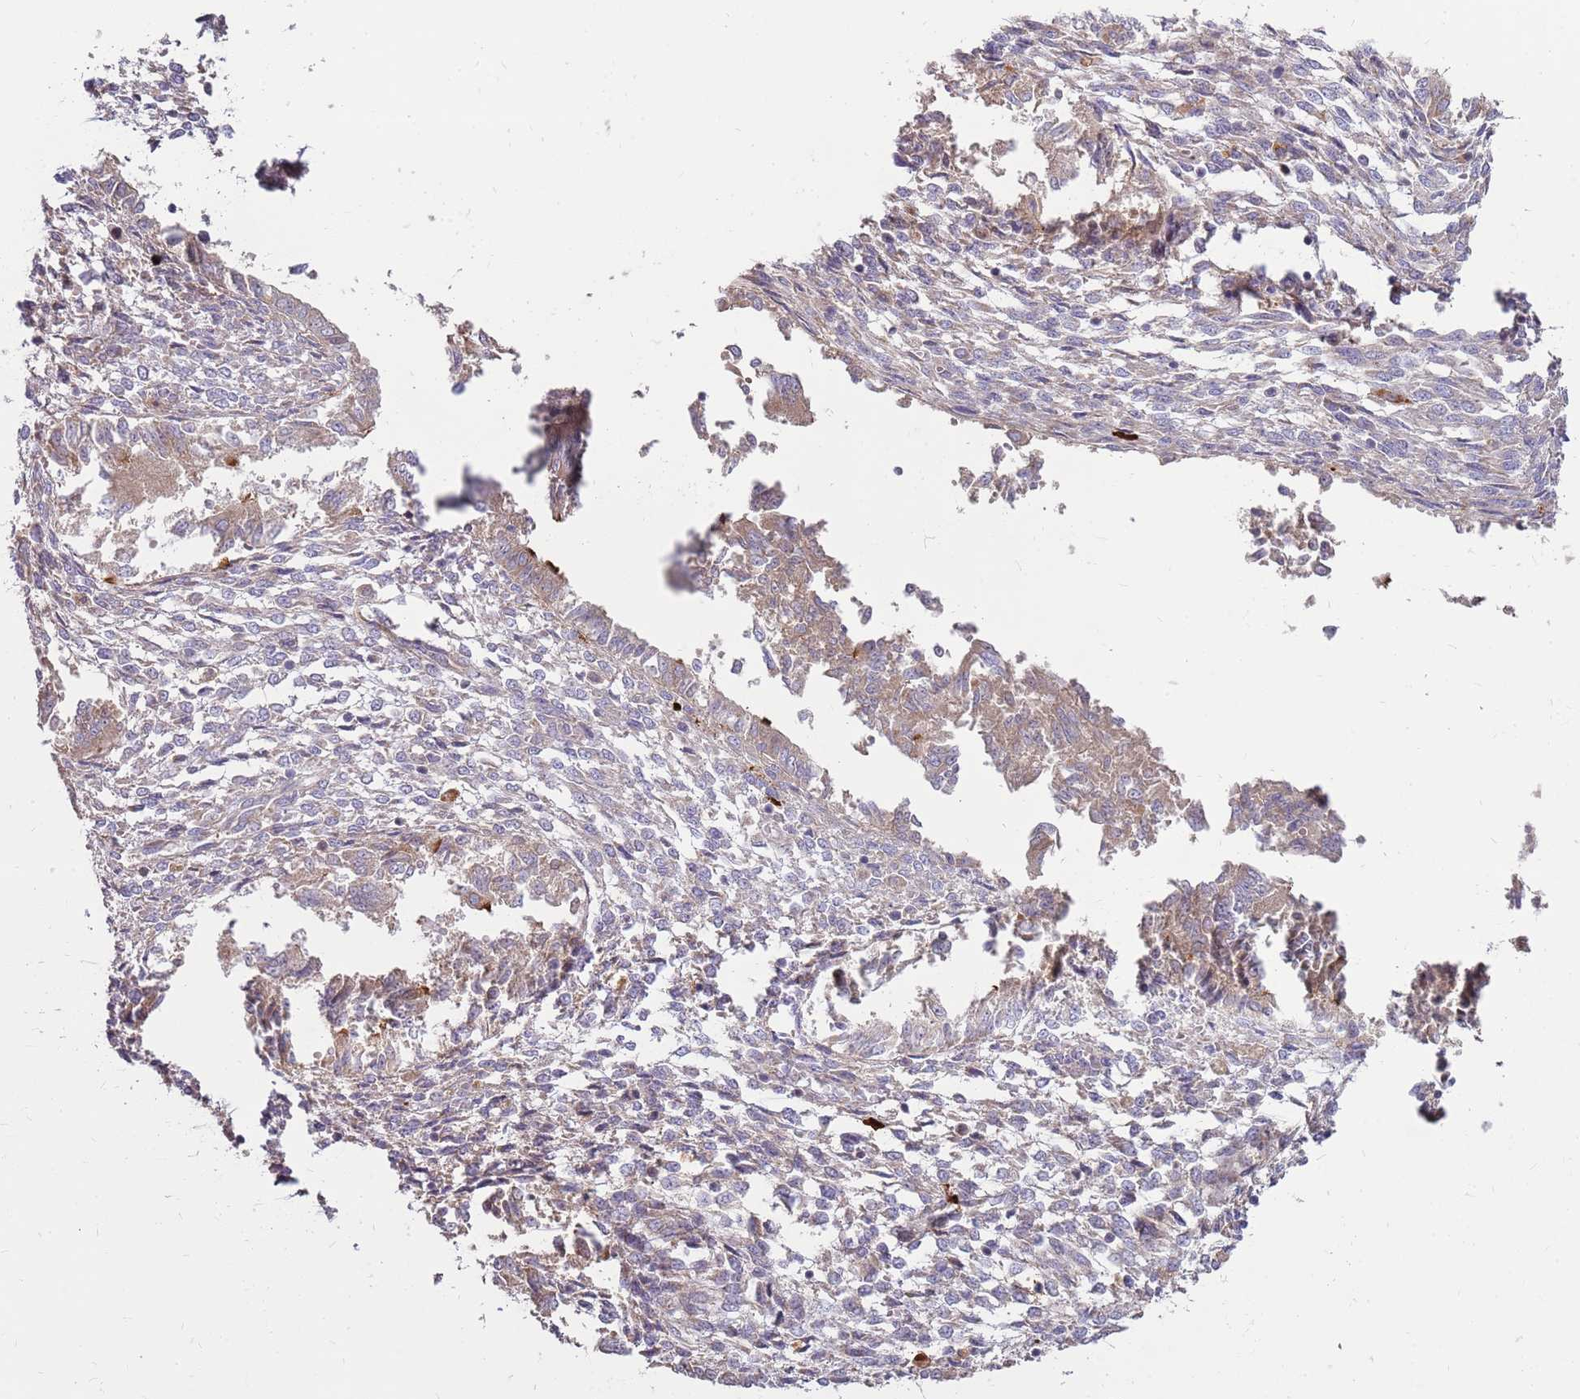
{"staining": {"intensity": "weak", "quantity": "<25%", "location": "cytoplasmic/membranous"}, "tissue": "endometrium", "cell_type": "Cells in endometrial stroma", "image_type": "normal", "snomed": [{"axis": "morphology", "description": "Normal tissue, NOS"}, {"axis": "topography", "description": "Uterus"}, {"axis": "topography", "description": "Endometrium"}], "caption": "Immunohistochemistry (IHC) photomicrograph of unremarkable human endometrium stained for a protein (brown), which reveals no expression in cells in endometrial stroma.", "gene": "EMC1", "patient": {"sex": "female", "age": 48}}